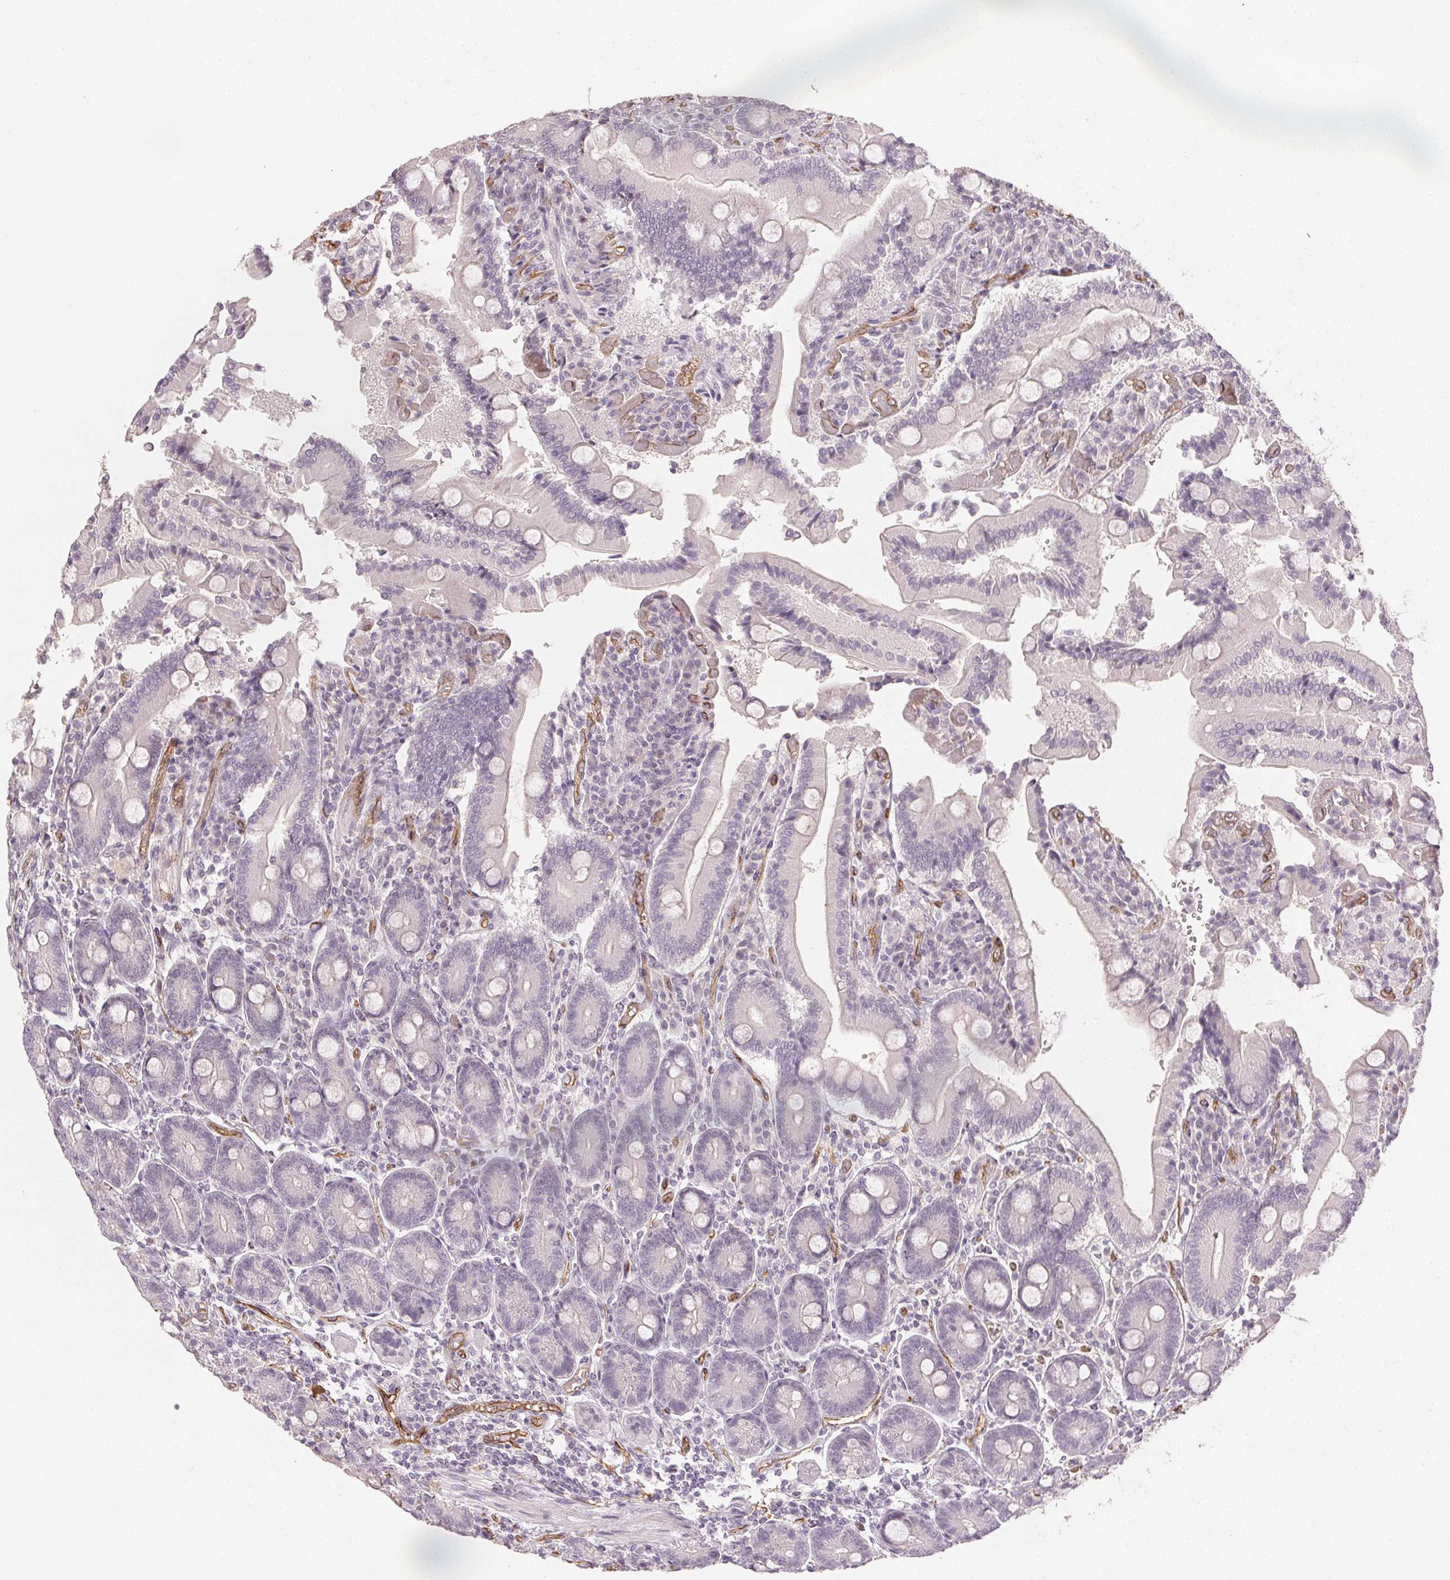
{"staining": {"intensity": "negative", "quantity": "none", "location": "none"}, "tissue": "duodenum", "cell_type": "Glandular cells", "image_type": "normal", "snomed": [{"axis": "morphology", "description": "Normal tissue, NOS"}, {"axis": "topography", "description": "Duodenum"}], "caption": "This micrograph is of normal duodenum stained with immunohistochemistry to label a protein in brown with the nuclei are counter-stained blue. There is no positivity in glandular cells.", "gene": "PODXL", "patient": {"sex": "female", "age": 62}}